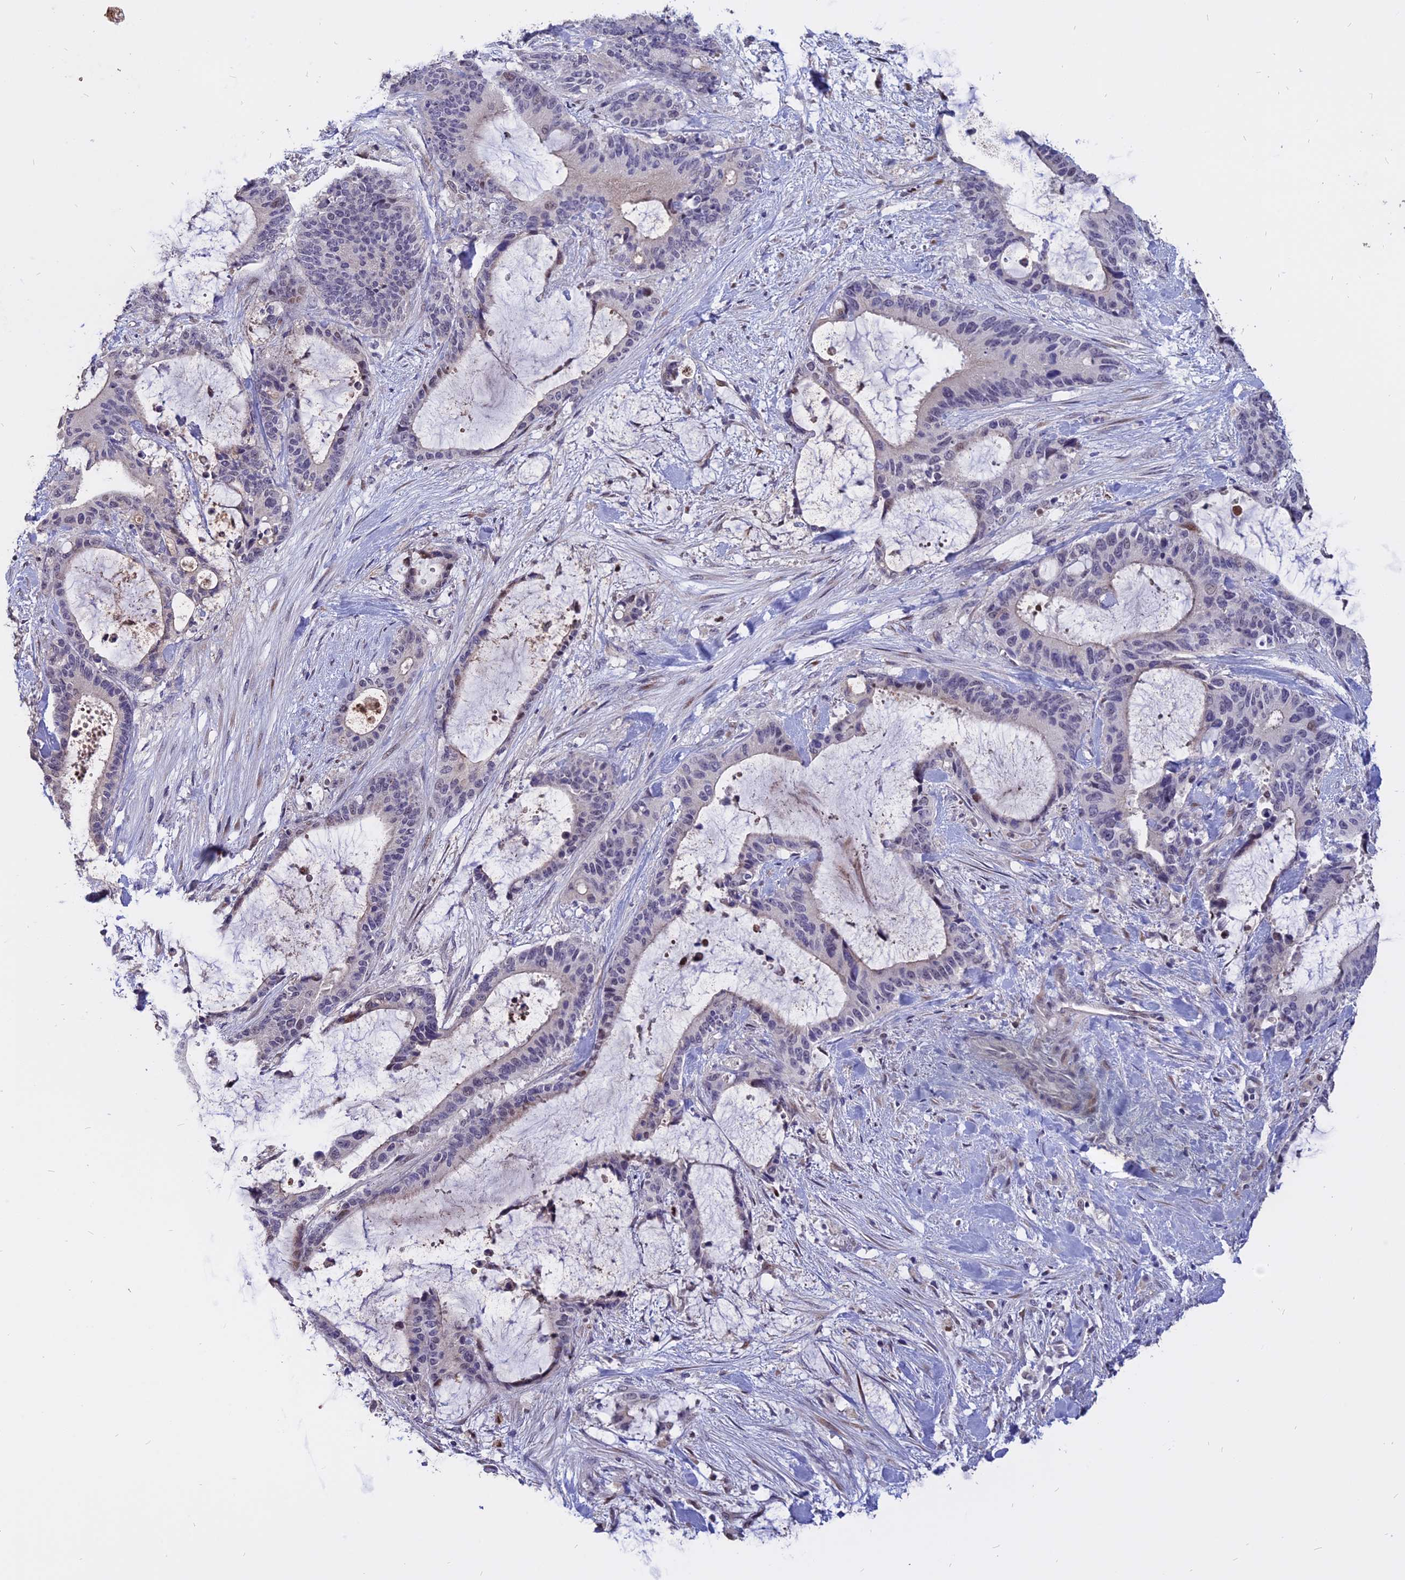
{"staining": {"intensity": "negative", "quantity": "none", "location": "none"}, "tissue": "liver cancer", "cell_type": "Tumor cells", "image_type": "cancer", "snomed": [{"axis": "morphology", "description": "Normal tissue, NOS"}, {"axis": "morphology", "description": "Cholangiocarcinoma"}, {"axis": "topography", "description": "Liver"}, {"axis": "topography", "description": "Peripheral nerve tissue"}], "caption": "Tumor cells show no significant protein expression in liver cancer.", "gene": "TMEM263", "patient": {"sex": "female", "age": 73}}